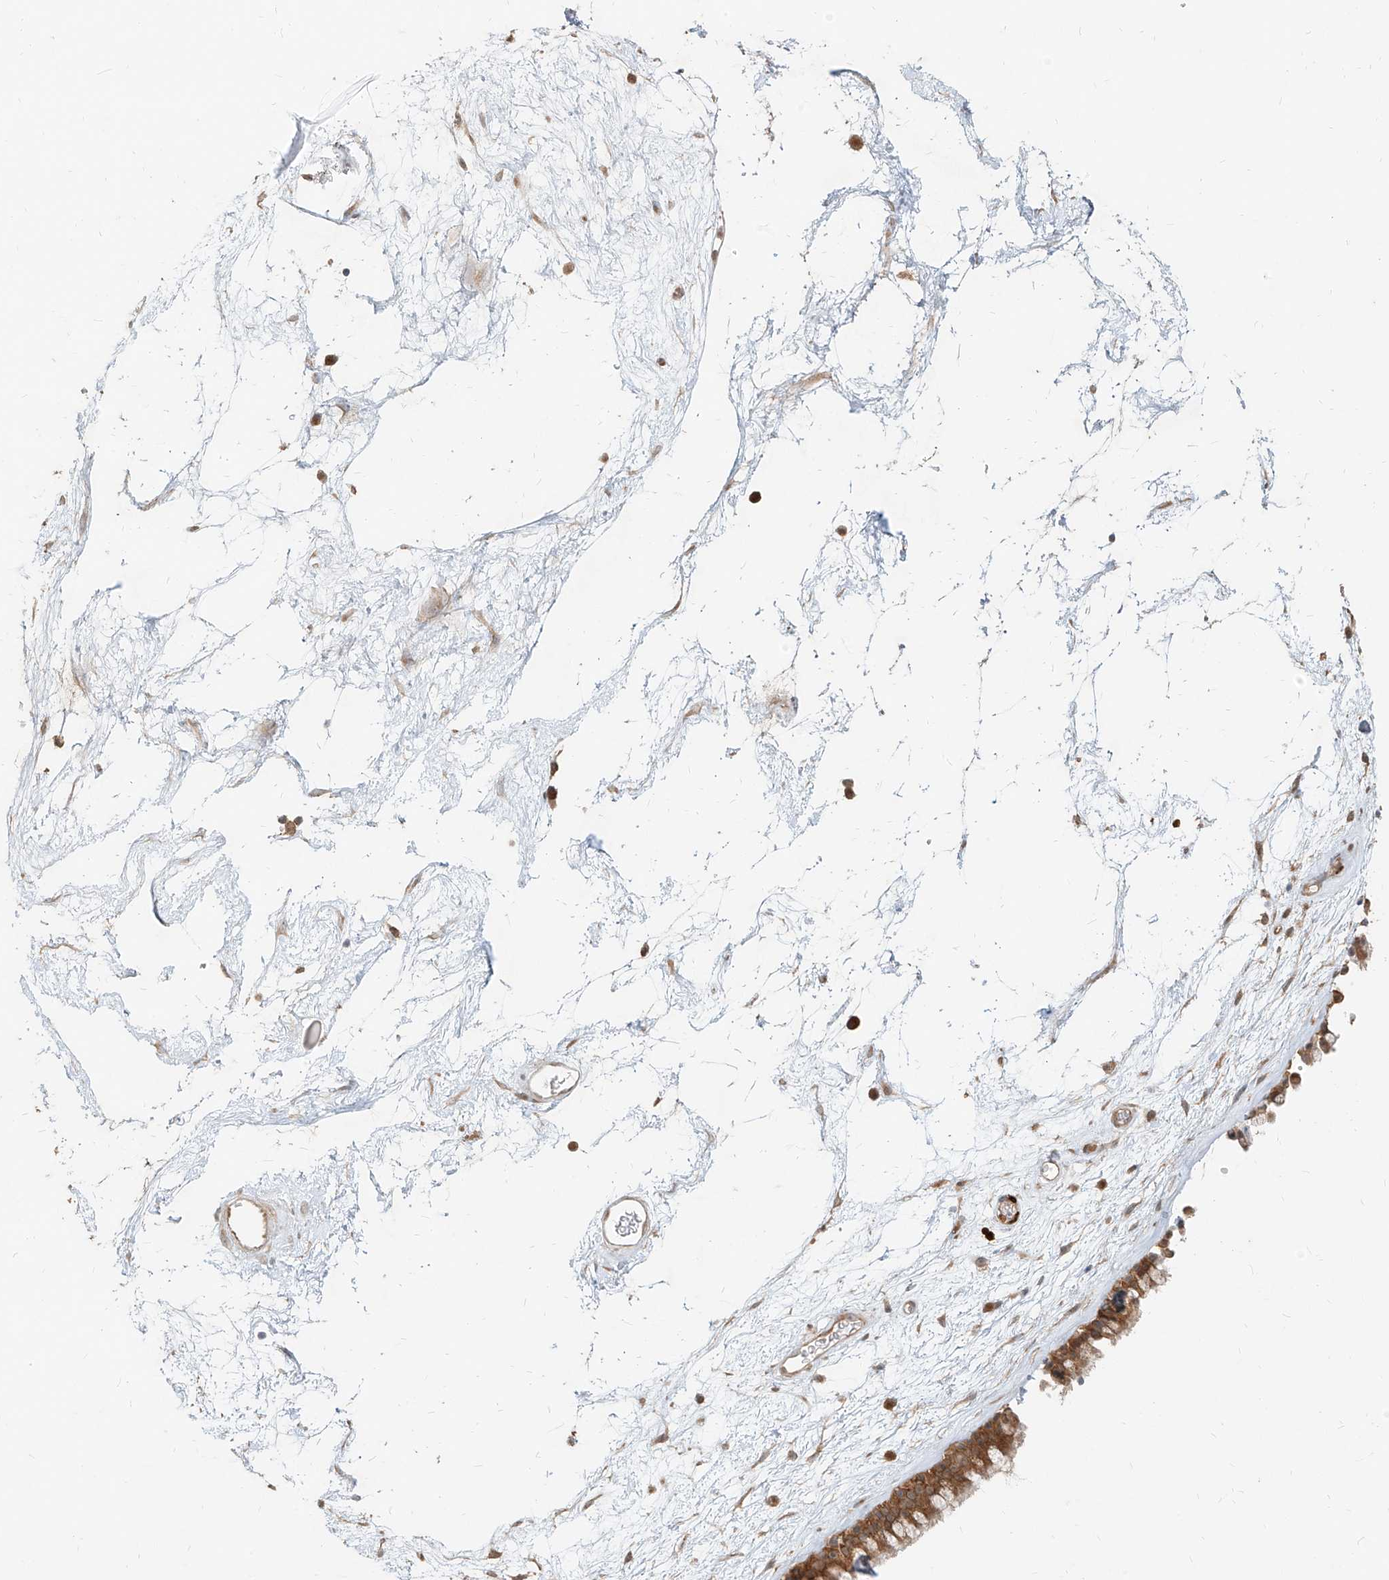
{"staining": {"intensity": "moderate", "quantity": ">75%", "location": "cytoplasmic/membranous"}, "tissue": "nasopharynx", "cell_type": "Respiratory epithelial cells", "image_type": "normal", "snomed": [{"axis": "morphology", "description": "Normal tissue, NOS"}, {"axis": "morphology", "description": "Inflammation, NOS"}, {"axis": "topography", "description": "Nasopharynx"}], "caption": "DAB (3,3'-diaminobenzidine) immunohistochemical staining of benign human nasopharynx exhibits moderate cytoplasmic/membranous protein staining in about >75% of respiratory epithelial cells.", "gene": "PGD", "patient": {"sex": "male", "age": 48}}